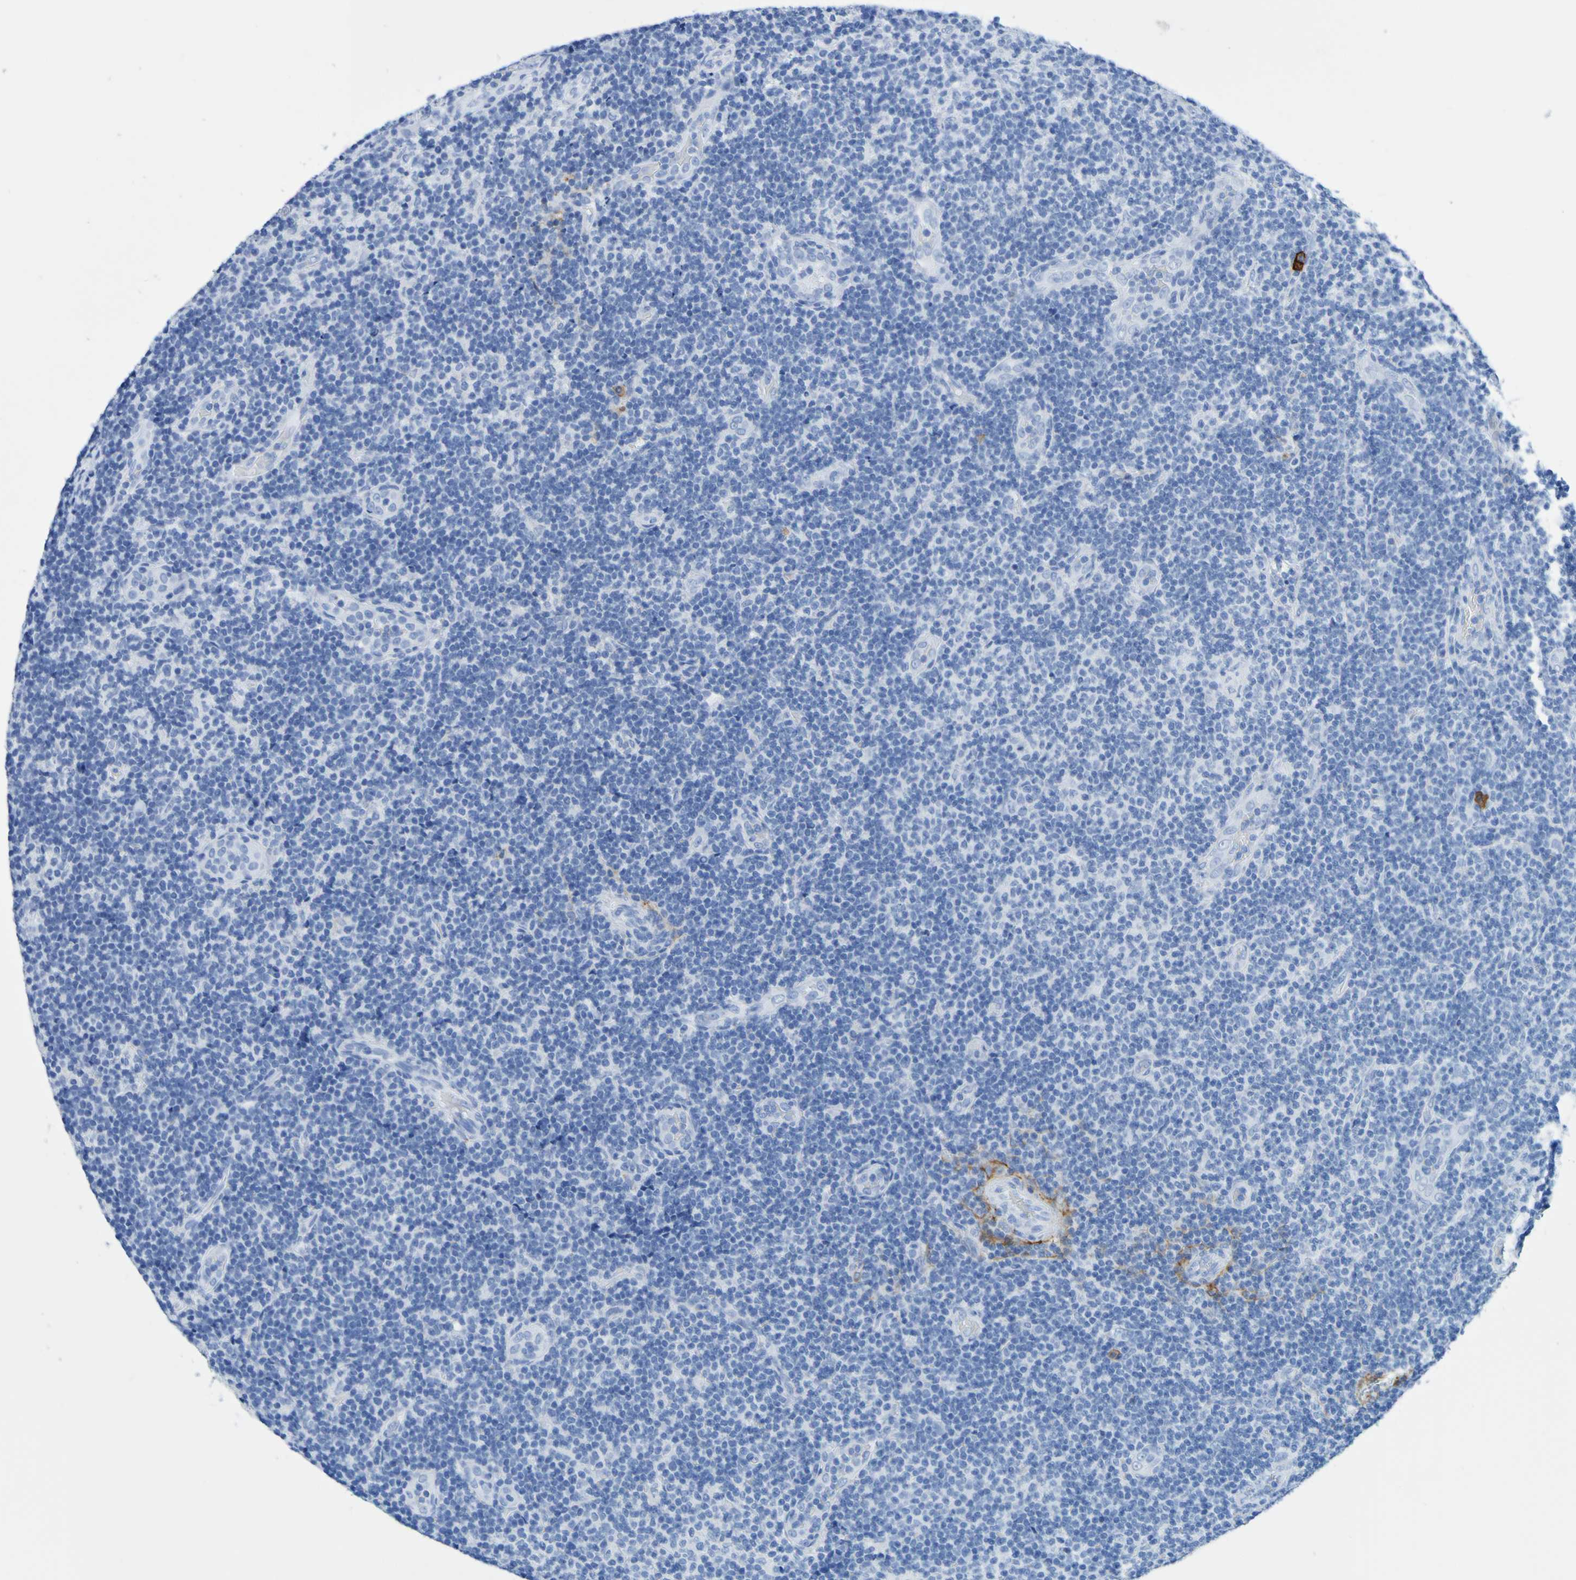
{"staining": {"intensity": "negative", "quantity": "none", "location": "none"}, "tissue": "lymphoma", "cell_type": "Tumor cells", "image_type": "cancer", "snomed": [{"axis": "morphology", "description": "Malignant lymphoma, non-Hodgkin's type, Low grade"}, {"axis": "topography", "description": "Lymph node"}], "caption": "Tumor cells show no significant positivity in lymphoma.", "gene": "DPEP1", "patient": {"sex": "male", "age": 83}}